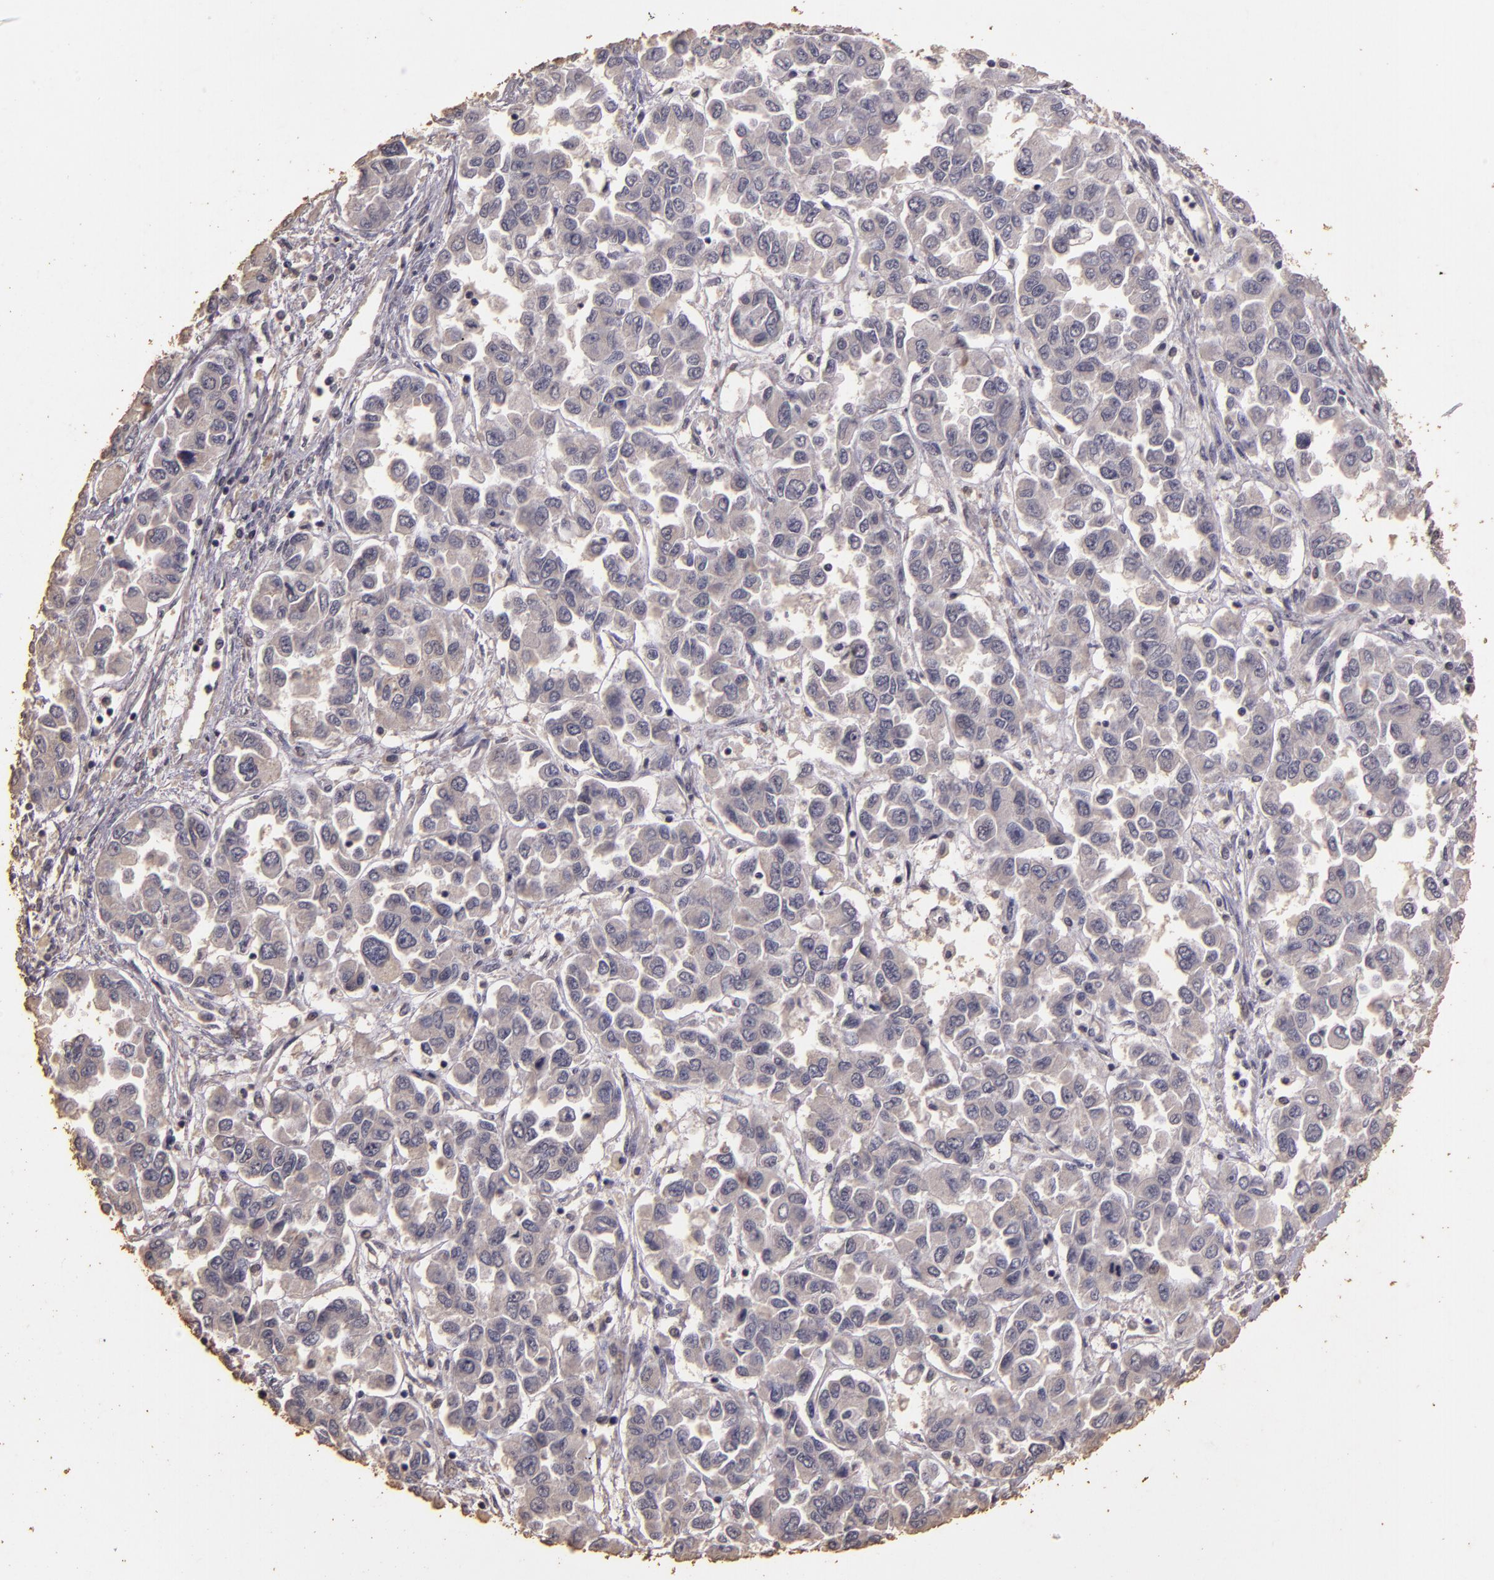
{"staining": {"intensity": "weak", "quantity": ">75%", "location": "cytoplasmic/membranous"}, "tissue": "ovarian cancer", "cell_type": "Tumor cells", "image_type": "cancer", "snomed": [{"axis": "morphology", "description": "Cystadenocarcinoma, serous, NOS"}, {"axis": "topography", "description": "Ovary"}], "caption": "Immunohistochemistry (IHC) image of neoplastic tissue: ovarian cancer stained using IHC shows low levels of weak protein expression localized specifically in the cytoplasmic/membranous of tumor cells, appearing as a cytoplasmic/membranous brown color.", "gene": "BCL2L13", "patient": {"sex": "female", "age": 84}}